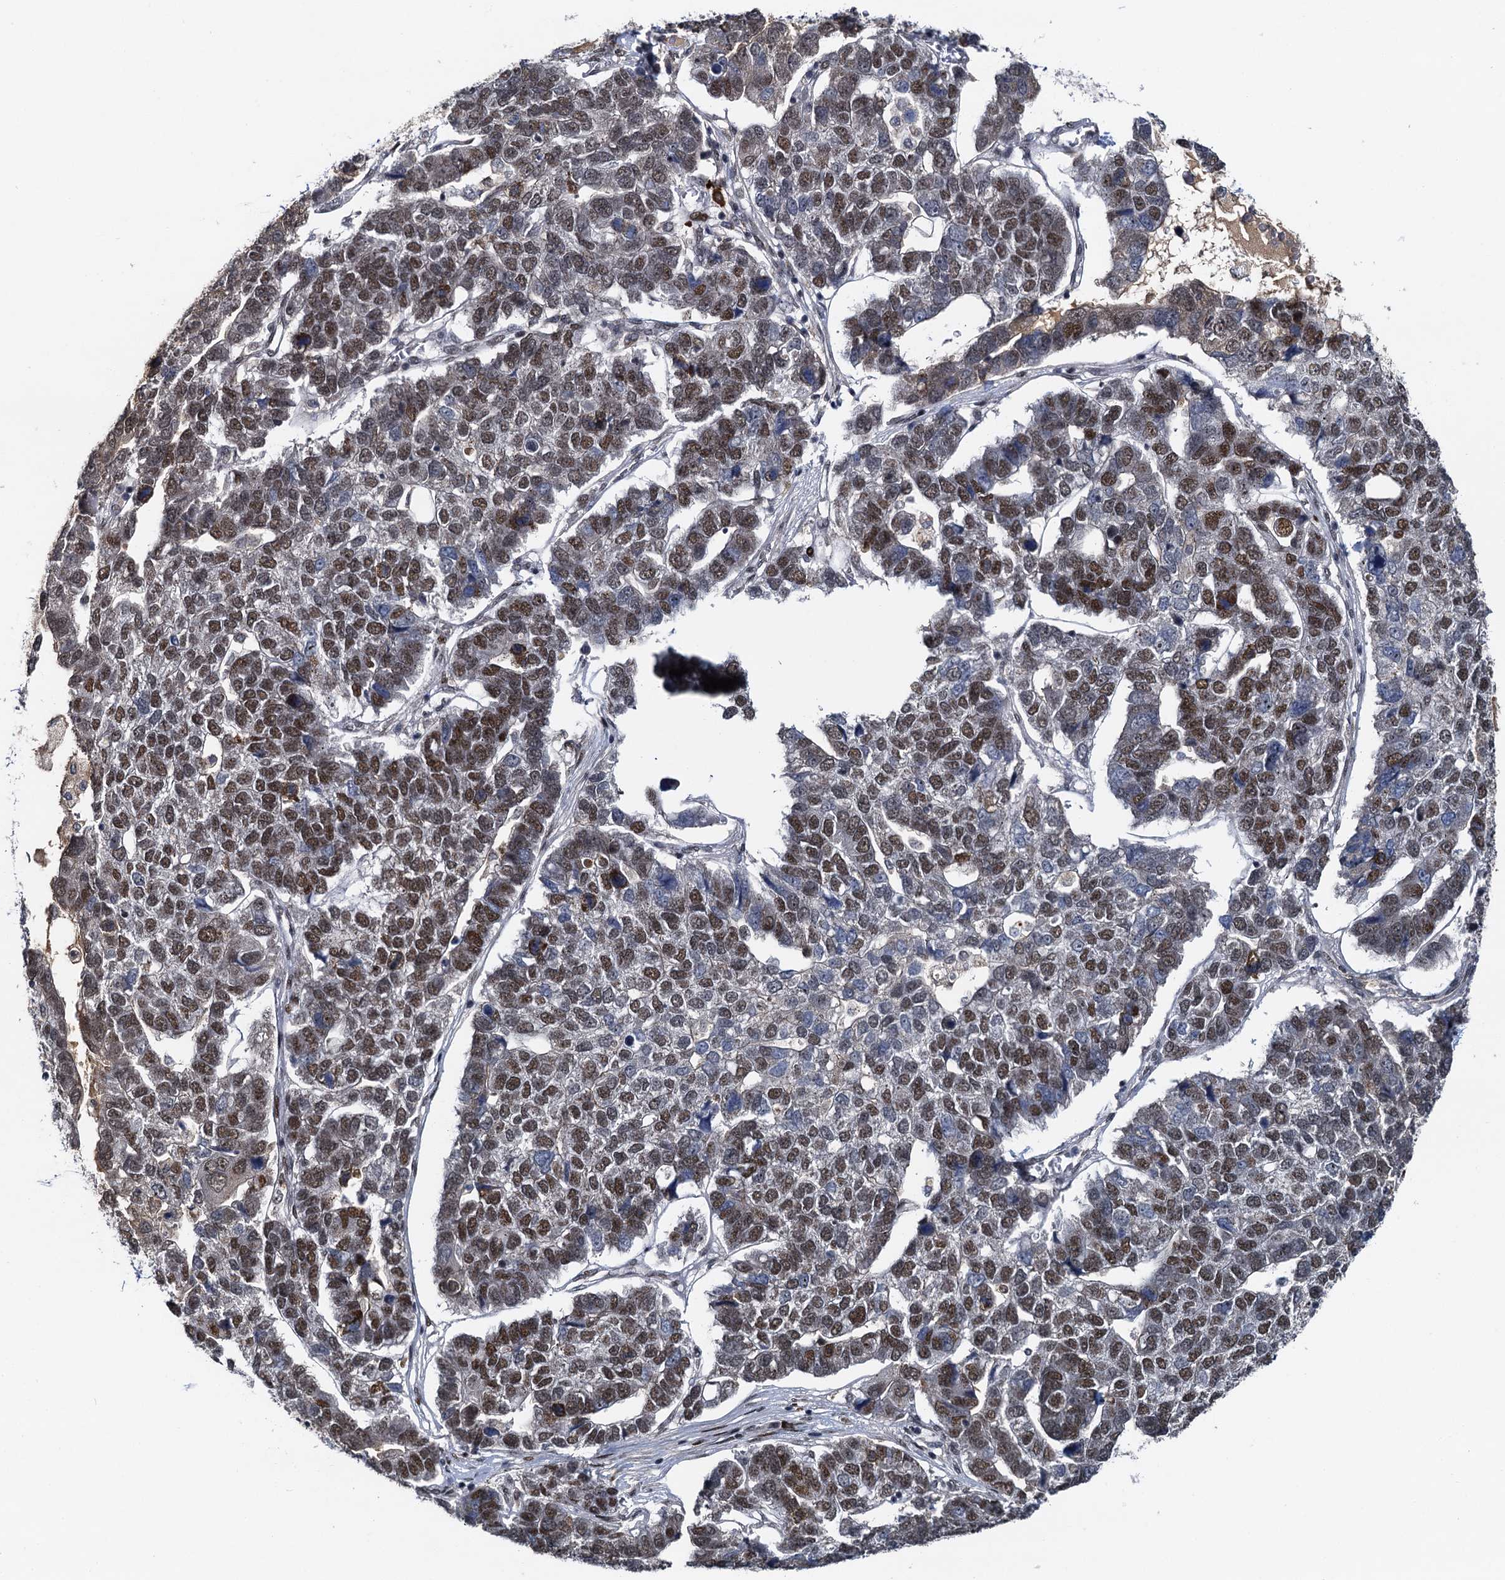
{"staining": {"intensity": "moderate", "quantity": ">75%", "location": "nuclear"}, "tissue": "pancreatic cancer", "cell_type": "Tumor cells", "image_type": "cancer", "snomed": [{"axis": "morphology", "description": "Adenocarcinoma, NOS"}, {"axis": "topography", "description": "Pancreas"}], "caption": "Pancreatic cancer (adenocarcinoma) stained with DAB (3,3'-diaminobenzidine) immunohistochemistry (IHC) shows medium levels of moderate nuclear expression in approximately >75% of tumor cells.", "gene": "RUFY2", "patient": {"sex": "female", "age": 61}}